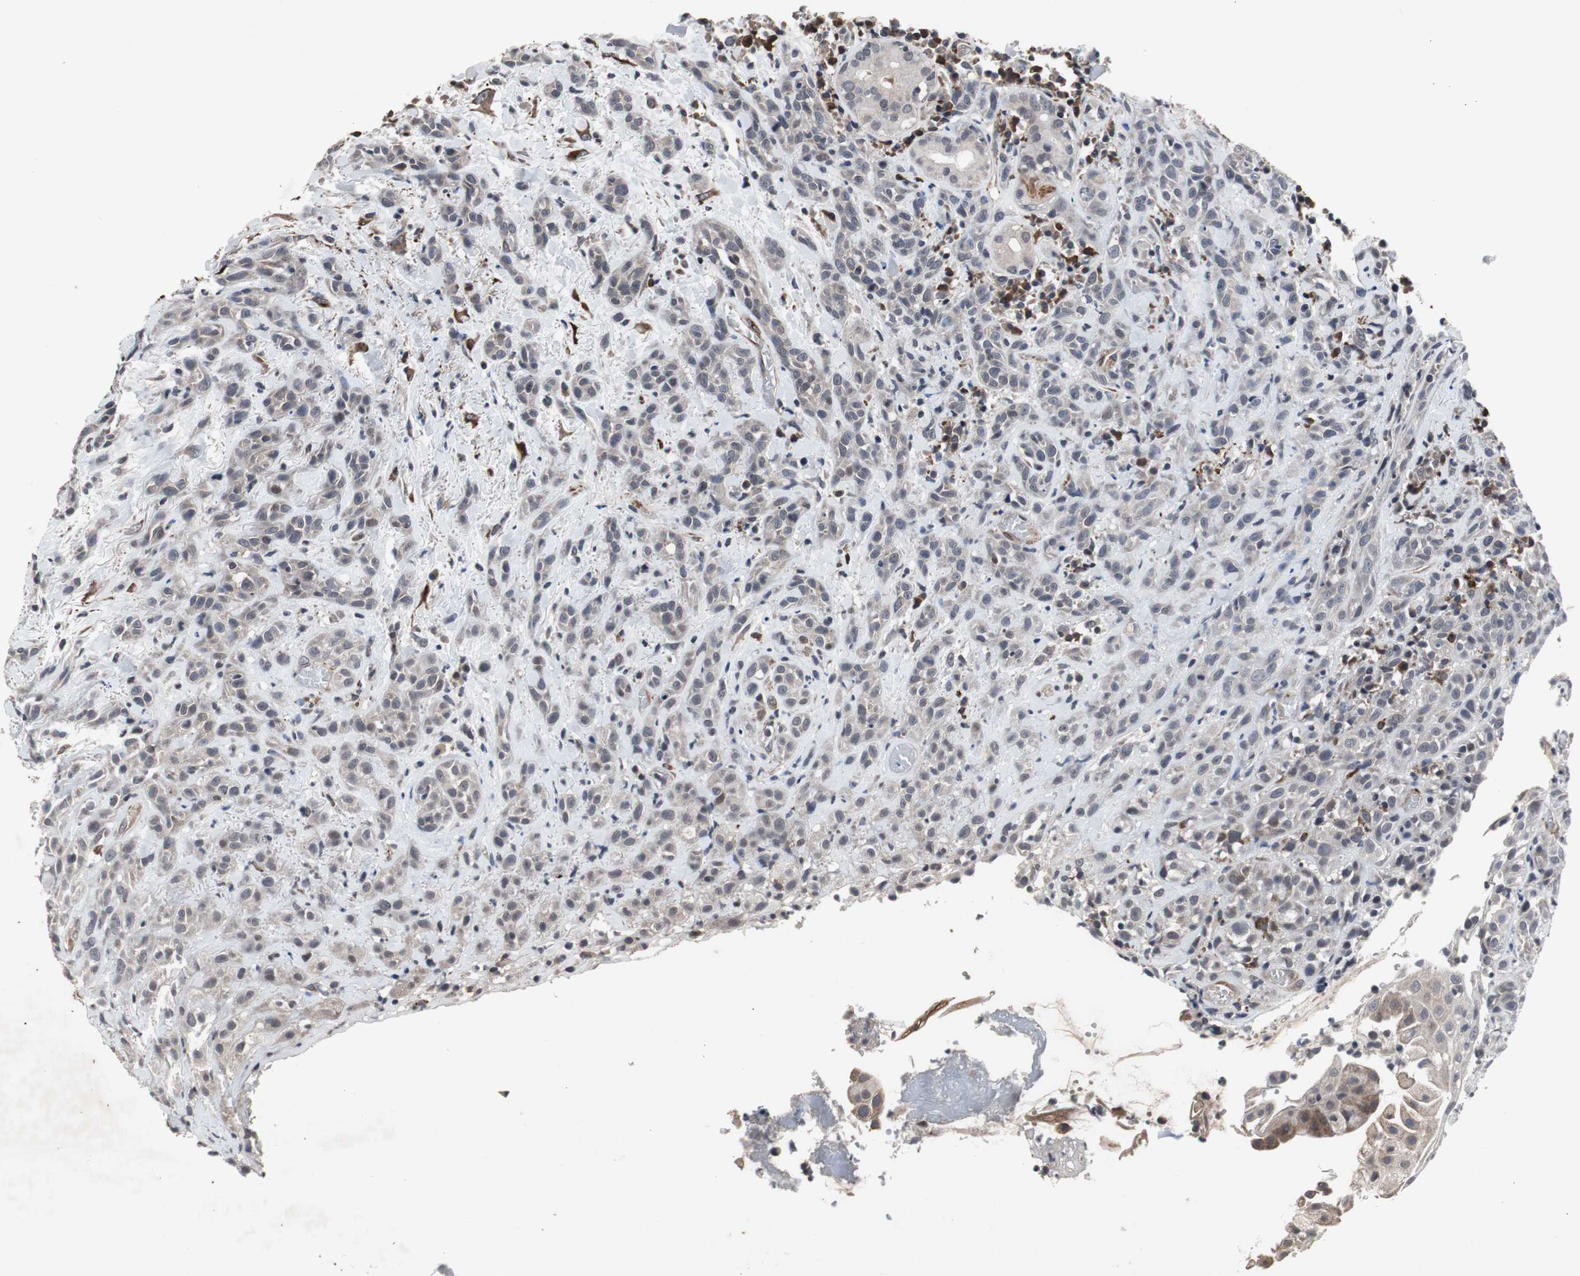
{"staining": {"intensity": "weak", "quantity": "25%-75%", "location": "cytoplasmic/membranous"}, "tissue": "head and neck cancer", "cell_type": "Tumor cells", "image_type": "cancer", "snomed": [{"axis": "morphology", "description": "Squamous cell carcinoma, NOS"}, {"axis": "topography", "description": "Head-Neck"}], "caption": "Protein positivity by immunohistochemistry displays weak cytoplasmic/membranous expression in about 25%-75% of tumor cells in head and neck squamous cell carcinoma. Using DAB (brown) and hematoxylin (blue) stains, captured at high magnification using brightfield microscopy.", "gene": "CRADD", "patient": {"sex": "male", "age": 62}}